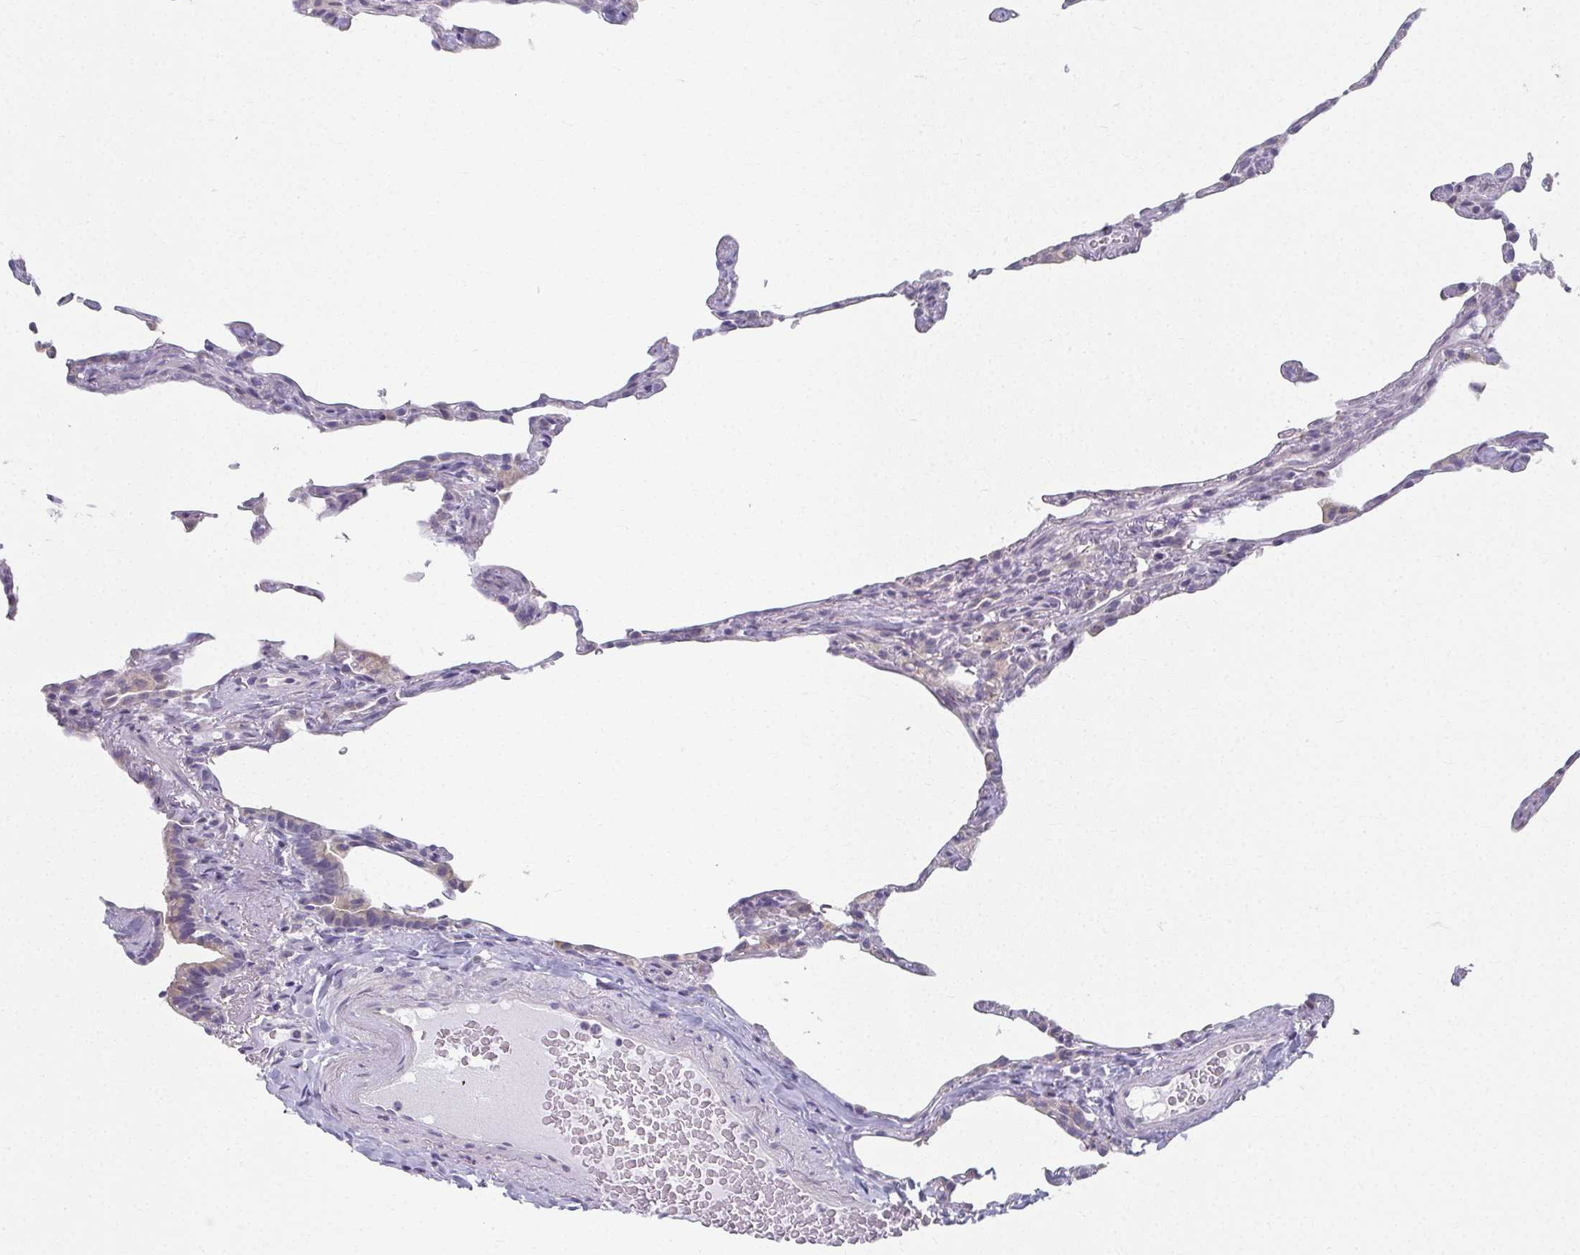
{"staining": {"intensity": "negative", "quantity": "none", "location": "none"}, "tissue": "lung", "cell_type": "Alveolar cells", "image_type": "normal", "snomed": [{"axis": "morphology", "description": "Normal tissue, NOS"}, {"axis": "topography", "description": "Lung"}], "caption": "Immunohistochemical staining of unremarkable human lung demonstrates no significant staining in alveolar cells. (Brightfield microscopy of DAB (3,3'-diaminobenzidine) immunohistochemistry at high magnification).", "gene": "CAMKV", "patient": {"sex": "female", "age": 57}}